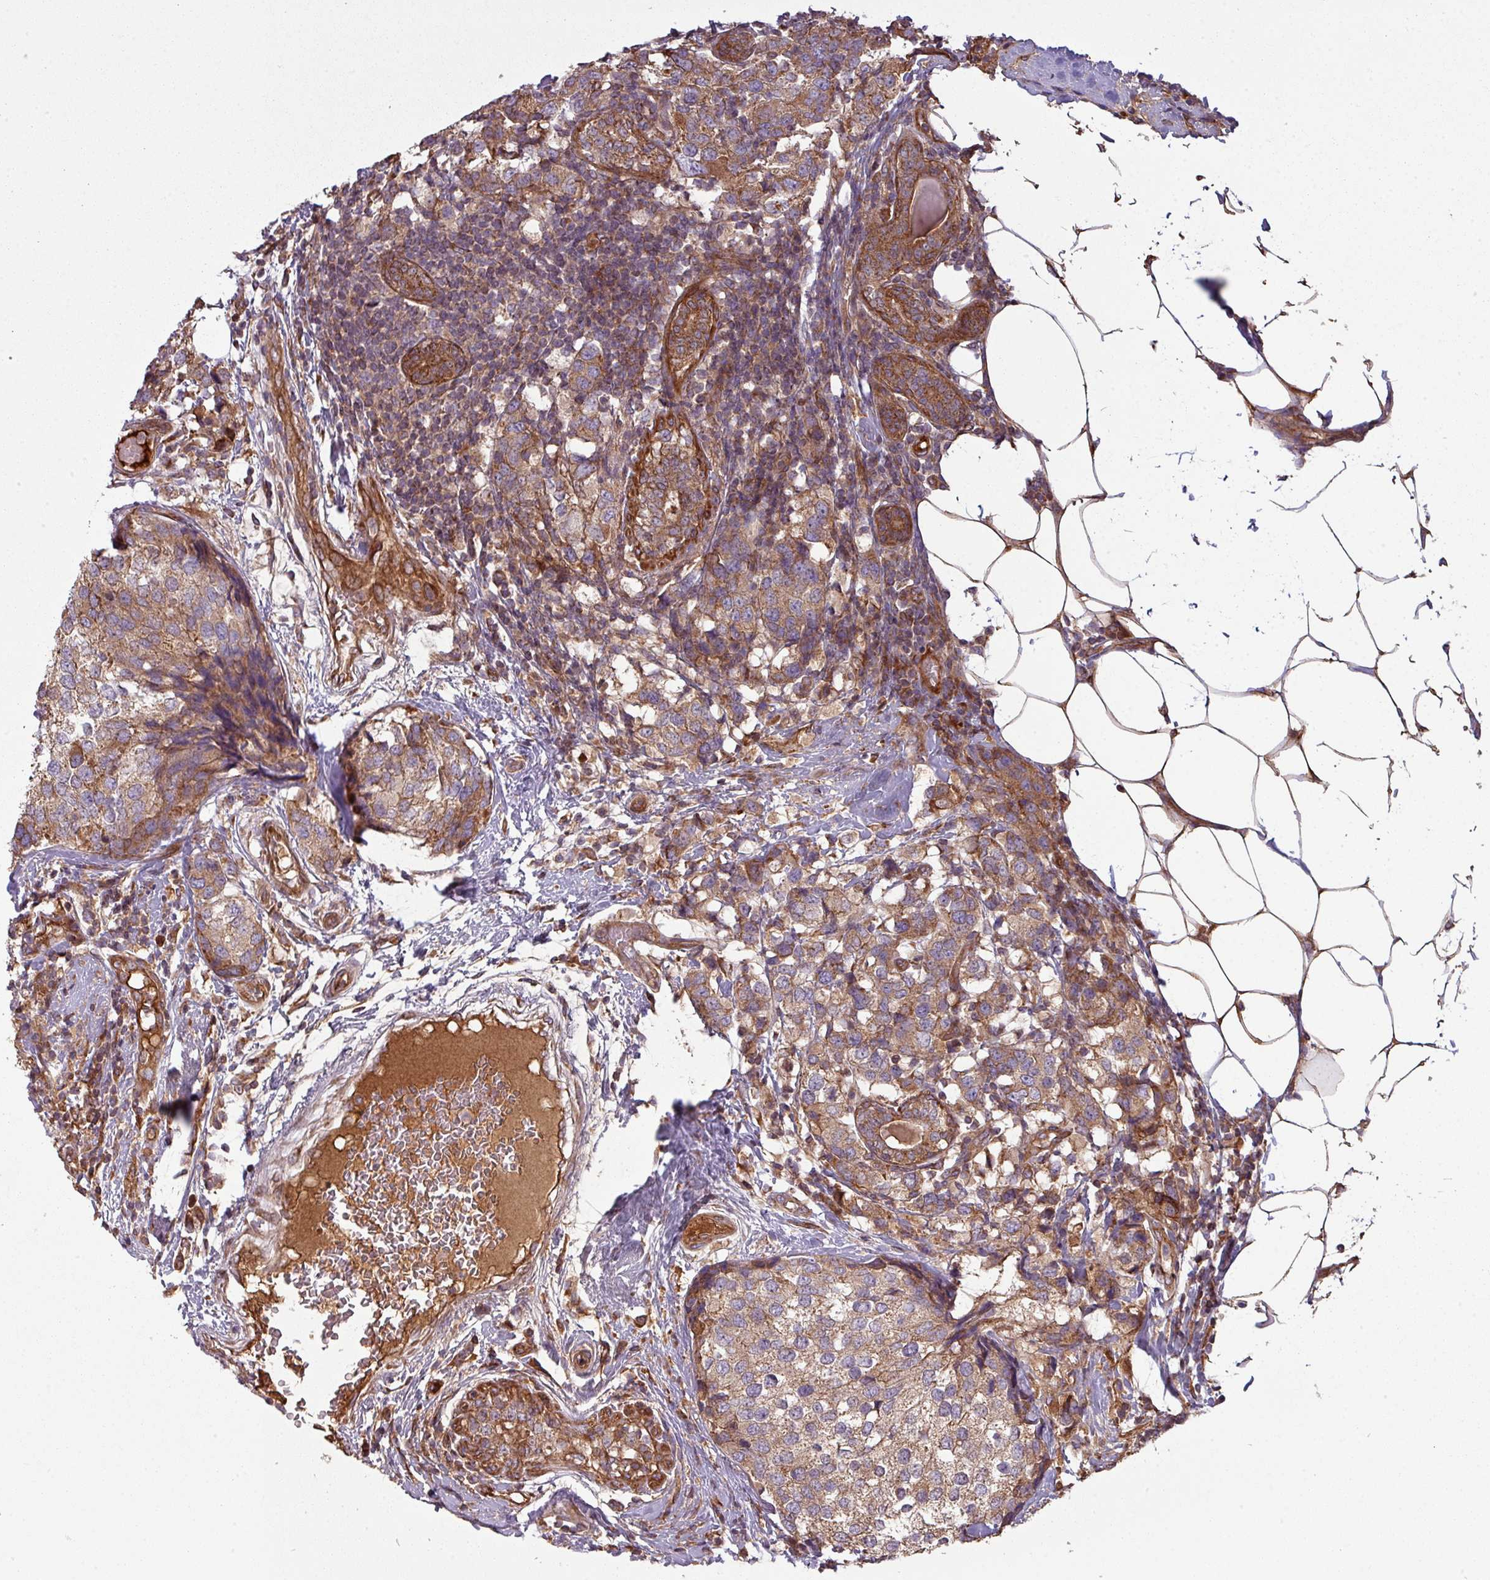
{"staining": {"intensity": "moderate", "quantity": ">75%", "location": "cytoplasmic/membranous"}, "tissue": "breast cancer", "cell_type": "Tumor cells", "image_type": "cancer", "snomed": [{"axis": "morphology", "description": "Lobular carcinoma"}, {"axis": "topography", "description": "Breast"}], "caption": "An image showing moderate cytoplasmic/membranous staining in approximately >75% of tumor cells in breast lobular carcinoma, as visualized by brown immunohistochemical staining.", "gene": "SNRNP25", "patient": {"sex": "female", "age": 59}}